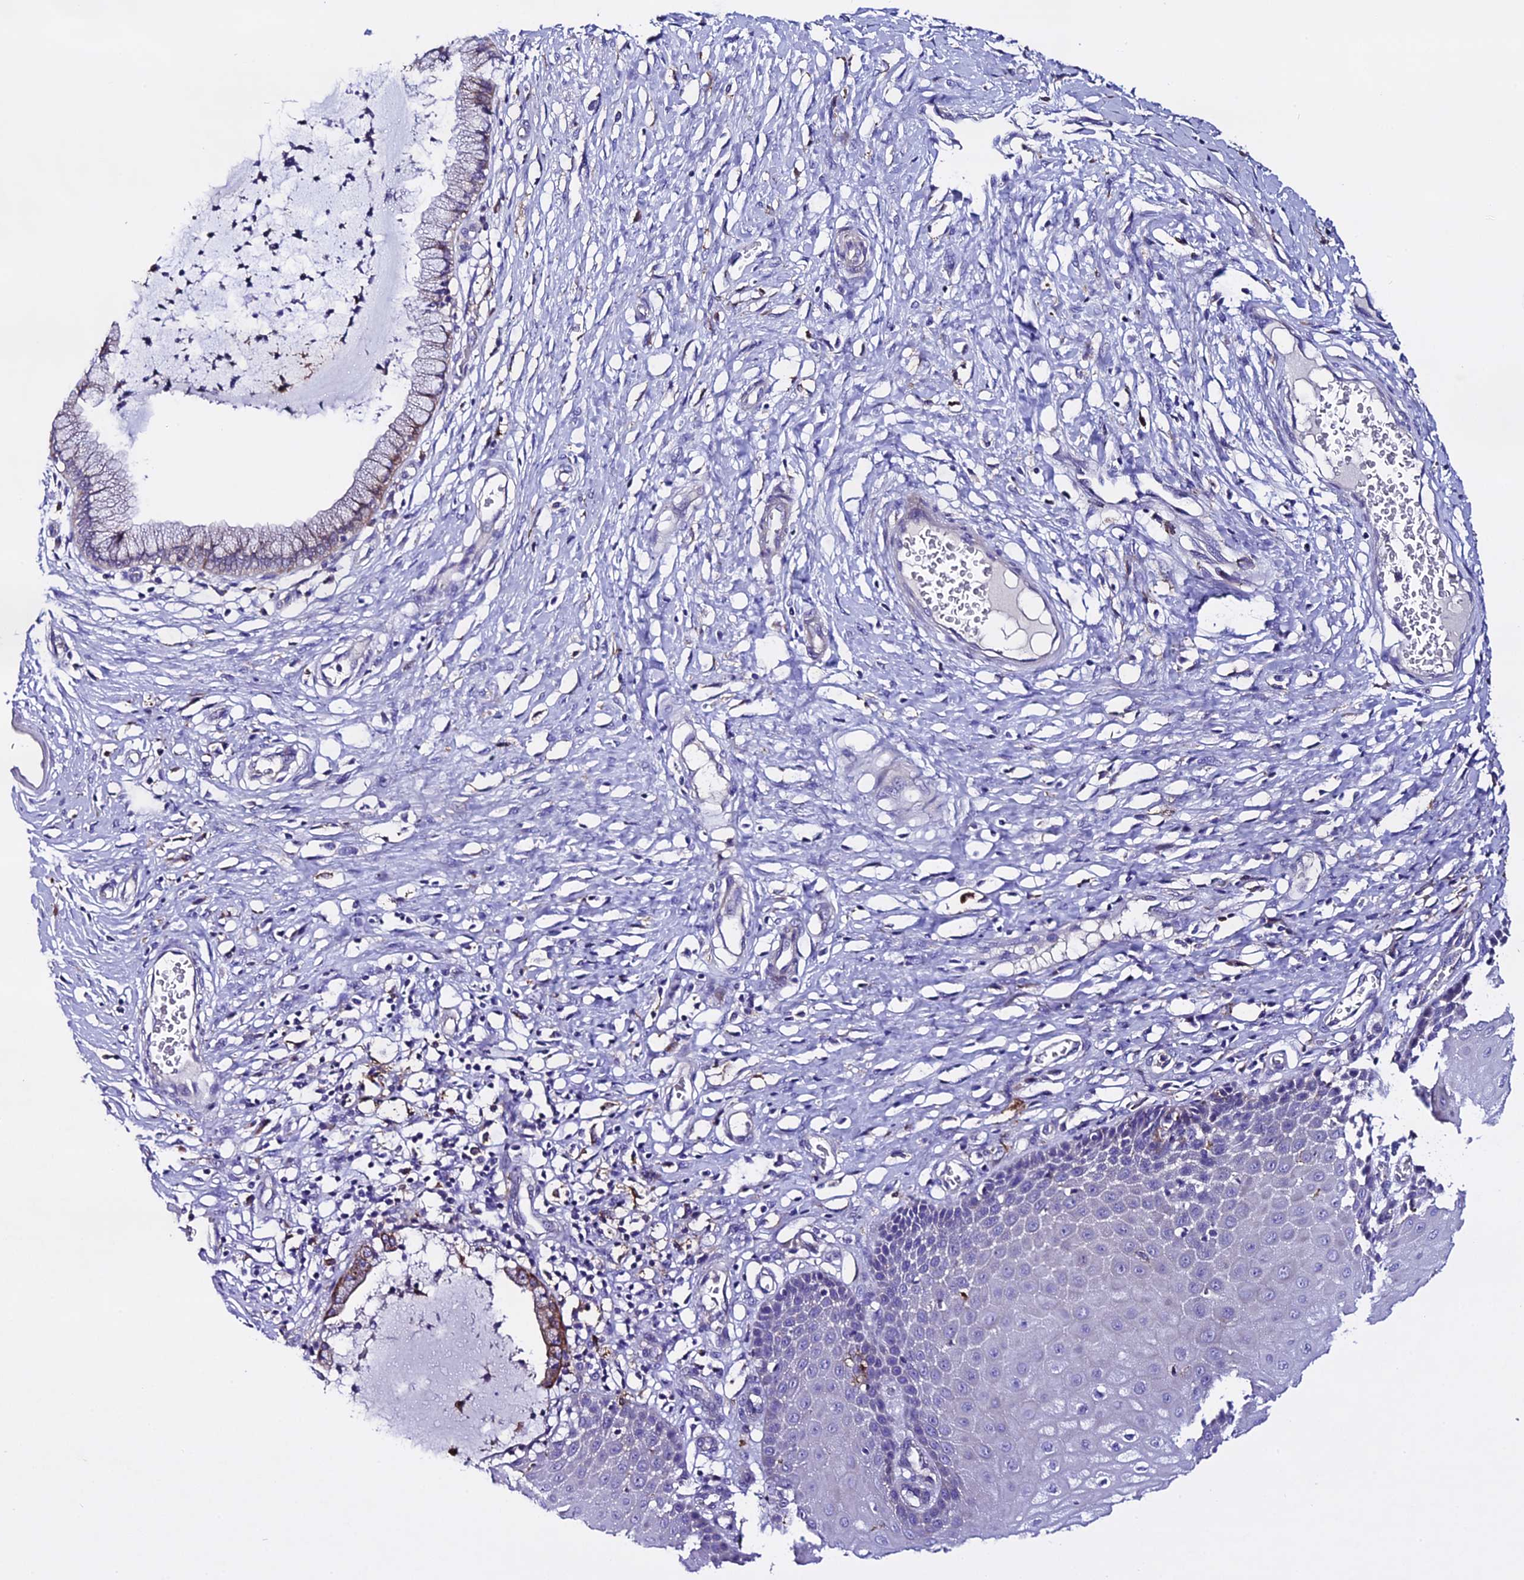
{"staining": {"intensity": "negative", "quantity": "none", "location": "none"}, "tissue": "cervix", "cell_type": "Glandular cells", "image_type": "normal", "snomed": [{"axis": "morphology", "description": "Normal tissue, NOS"}, {"axis": "topography", "description": "Cervix"}], "caption": "Glandular cells show no significant protein staining in benign cervix.", "gene": "NOD2", "patient": {"sex": "female", "age": 55}}